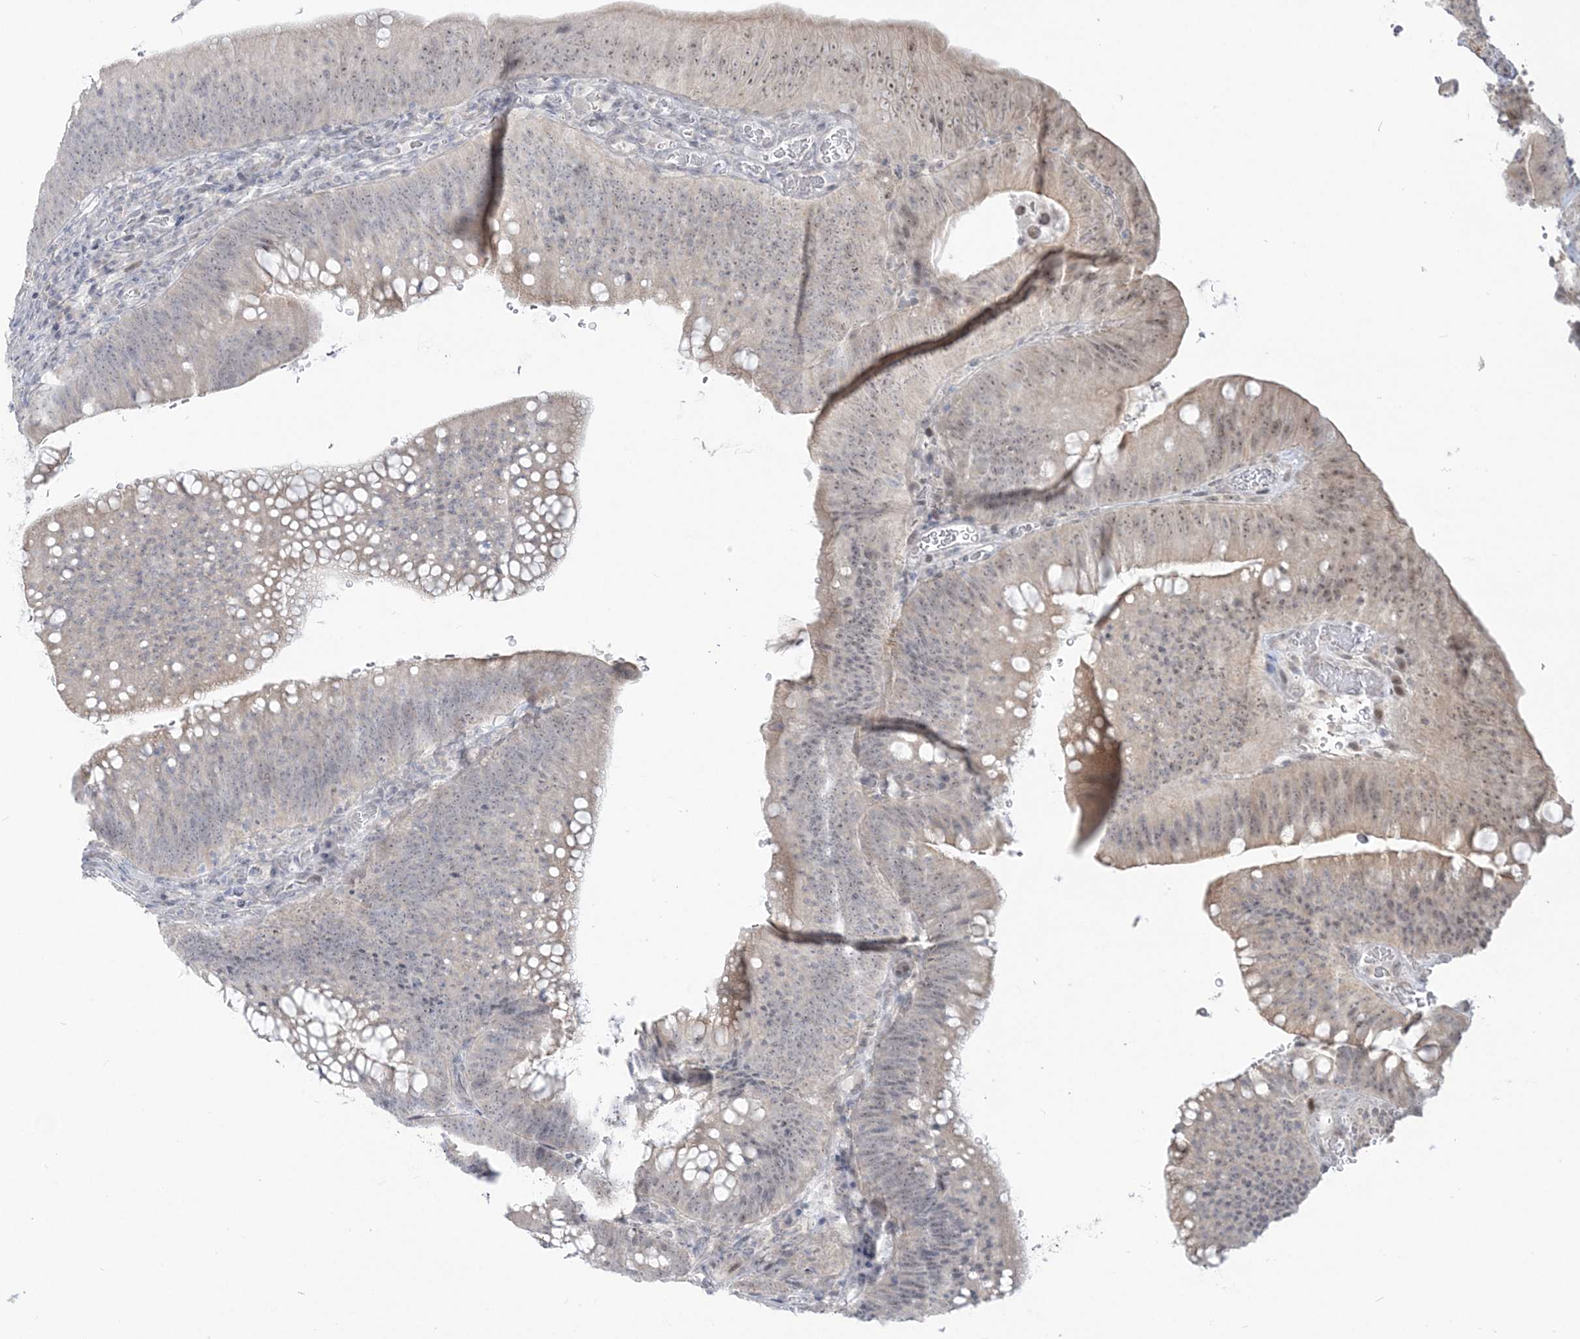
{"staining": {"intensity": "weak", "quantity": "25%-75%", "location": "nuclear"}, "tissue": "colorectal cancer", "cell_type": "Tumor cells", "image_type": "cancer", "snomed": [{"axis": "morphology", "description": "Normal tissue, NOS"}, {"axis": "topography", "description": "Colon"}], "caption": "Weak nuclear expression for a protein is appreciated in about 25%-75% of tumor cells of colorectal cancer using immunohistochemistry.", "gene": "SDAD1", "patient": {"sex": "female", "age": 82}}